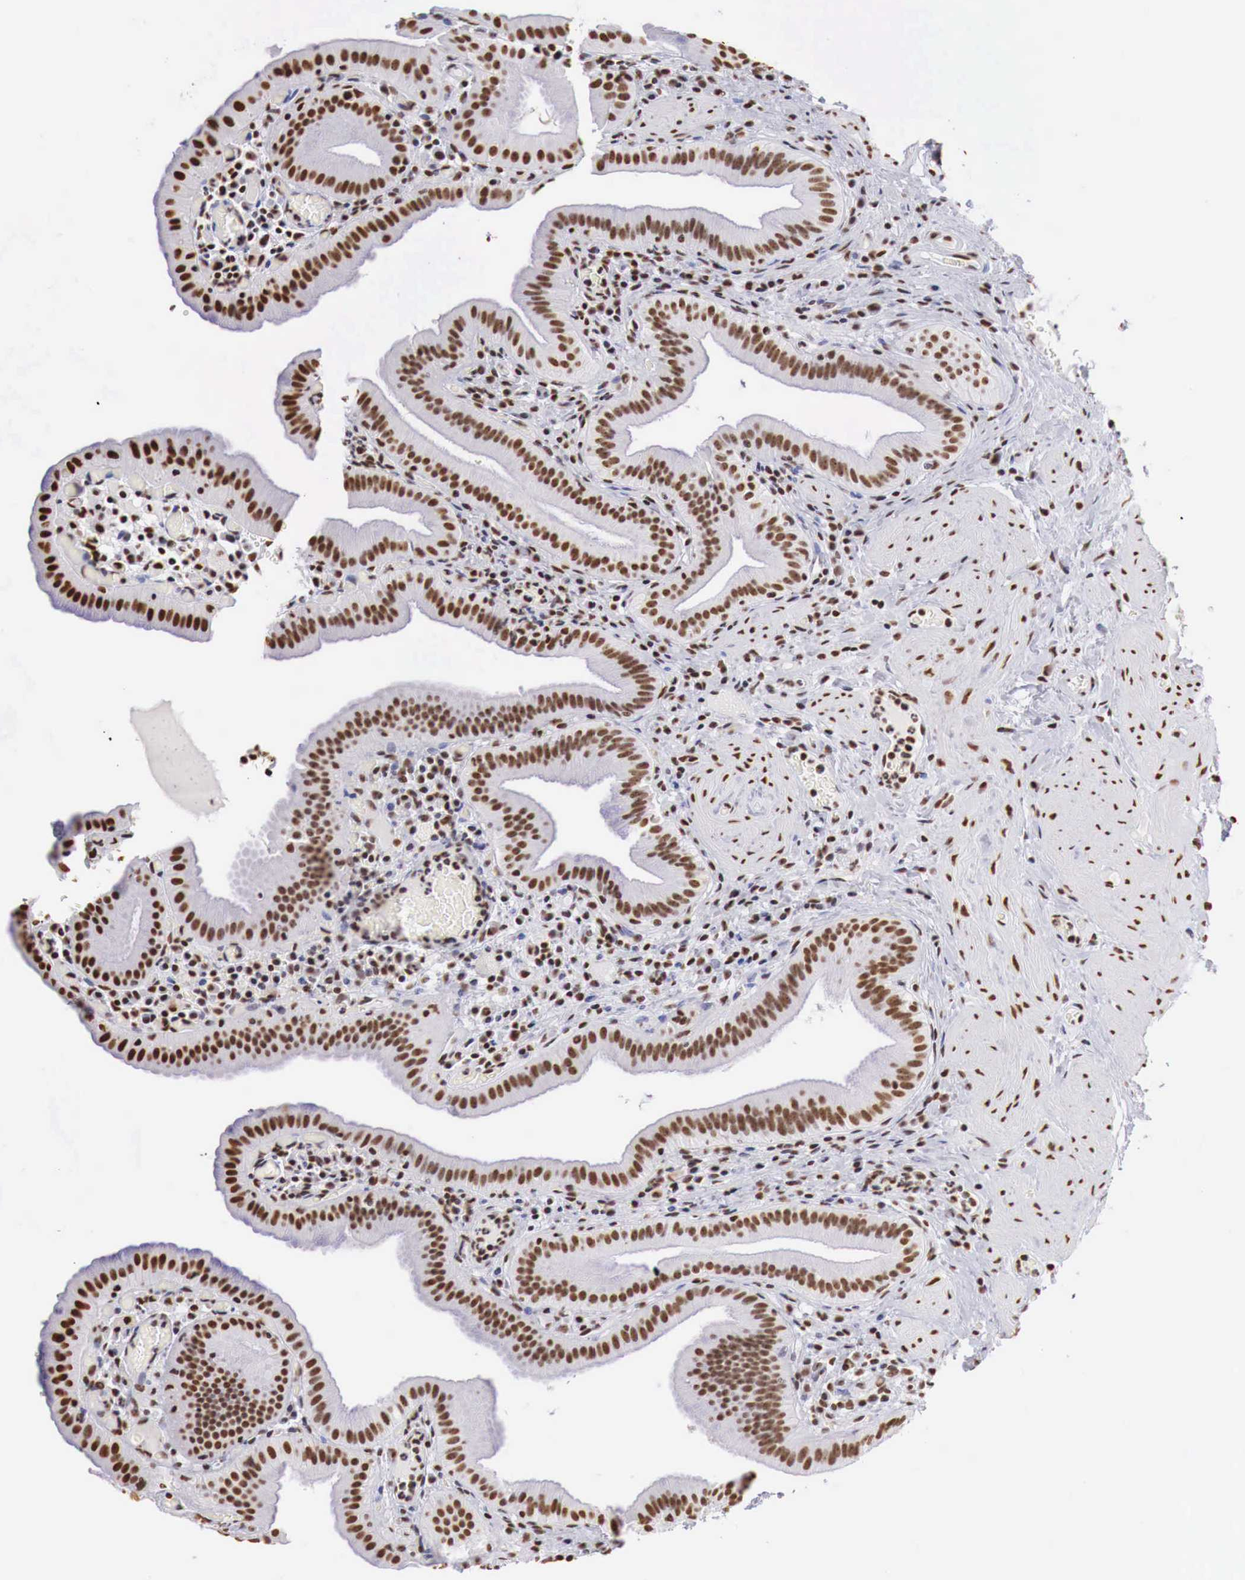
{"staining": {"intensity": "strong", "quantity": ">75%", "location": "nuclear"}, "tissue": "gallbladder", "cell_type": "Glandular cells", "image_type": "normal", "snomed": [{"axis": "morphology", "description": "Normal tissue, NOS"}, {"axis": "topography", "description": "Gallbladder"}], "caption": "Immunohistochemistry (IHC) photomicrograph of benign gallbladder stained for a protein (brown), which exhibits high levels of strong nuclear staining in approximately >75% of glandular cells.", "gene": "DKC1", "patient": {"sex": "female", "age": 76}}